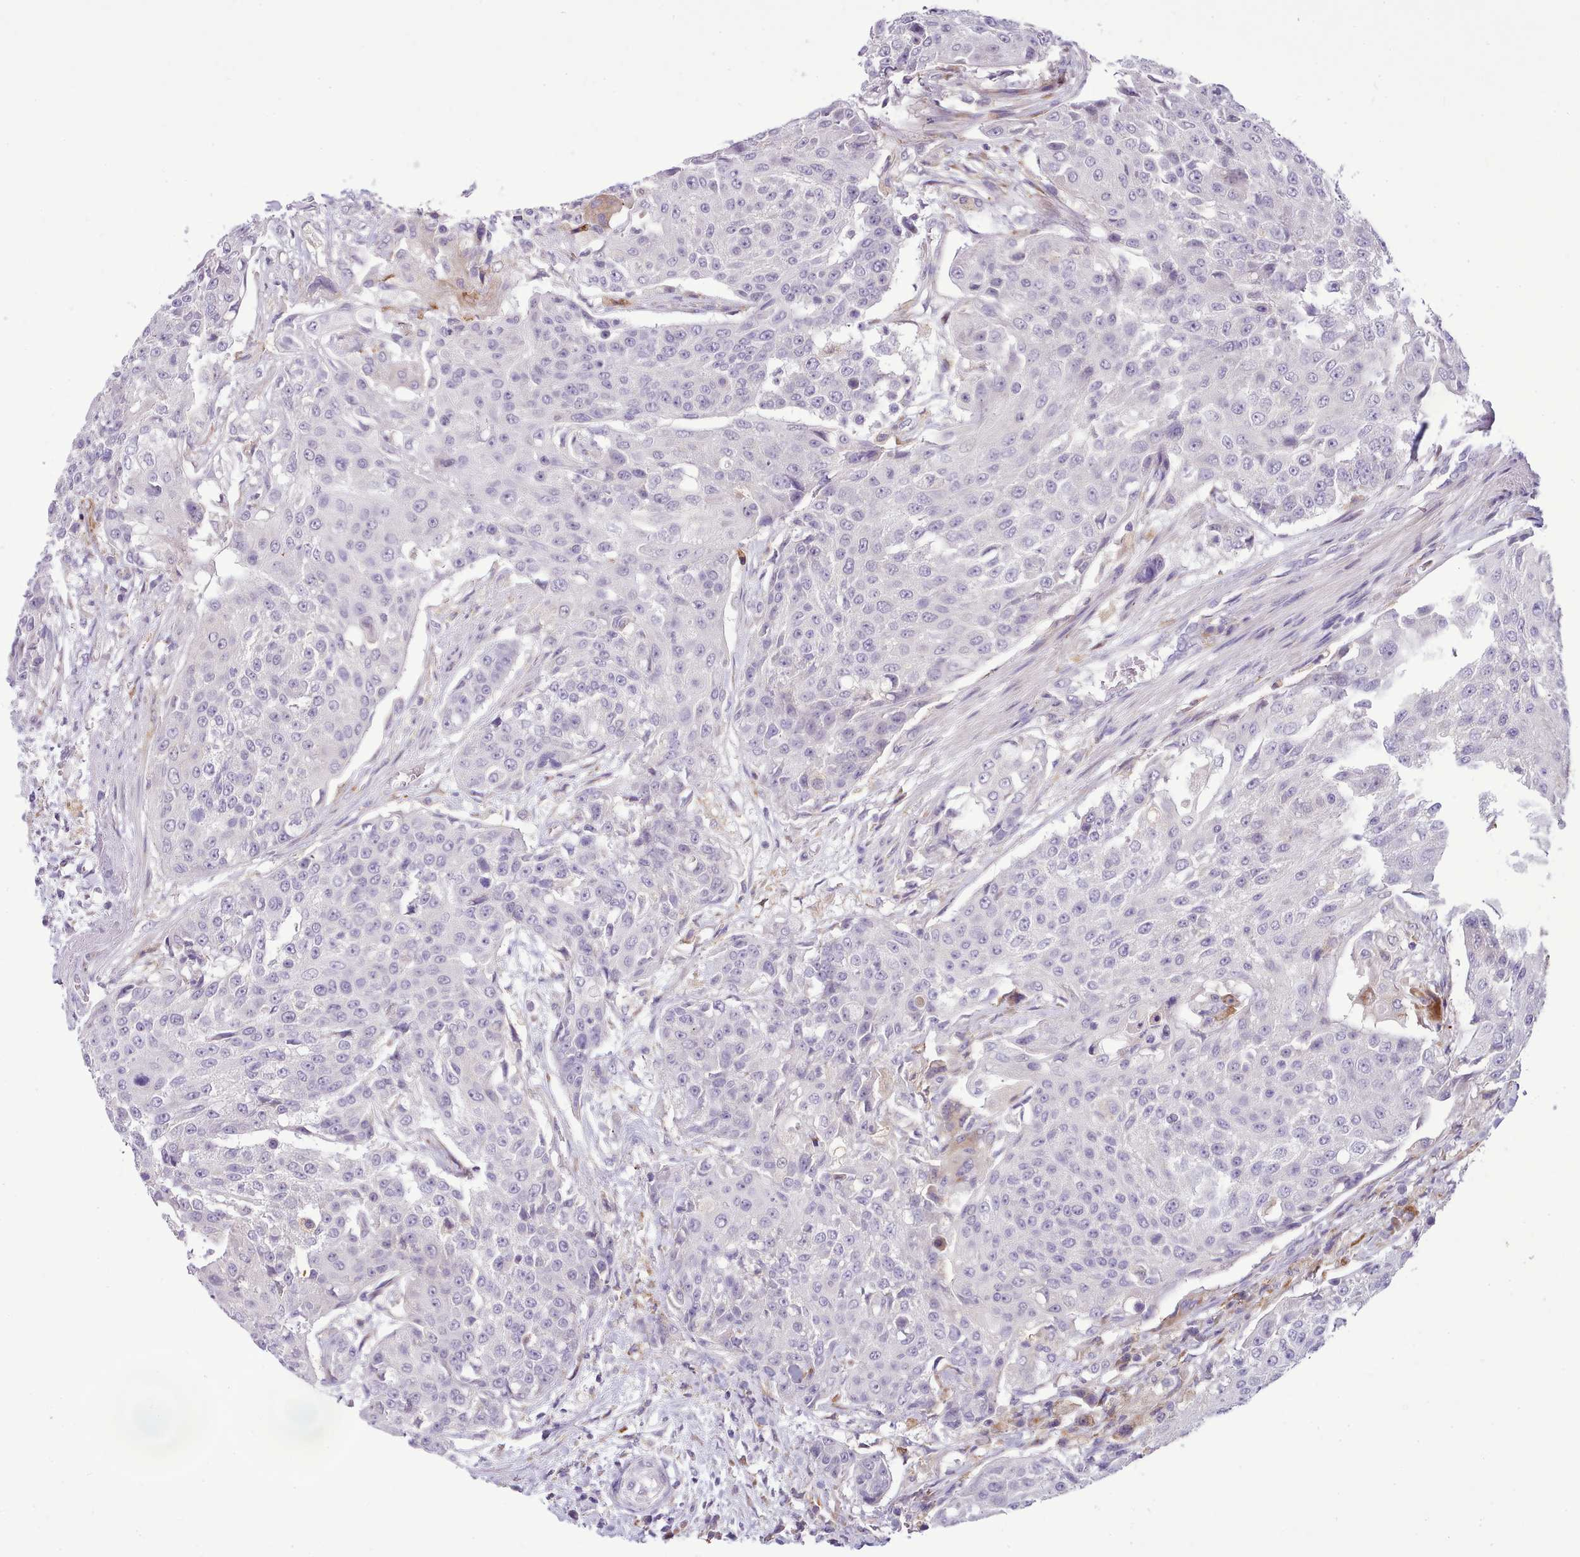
{"staining": {"intensity": "negative", "quantity": "none", "location": "none"}, "tissue": "urothelial cancer", "cell_type": "Tumor cells", "image_type": "cancer", "snomed": [{"axis": "morphology", "description": "Urothelial carcinoma, High grade"}, {"axis": "topography", "description": "Urinary bladder"}], "caption": "High-grade urothelial carcinoma stained for a protein using immunohistochemistry (IHC) demonstrates no expression tumor cells.", "gene": "FAM83E", "patient": {"sex": "female", "age": 63}}